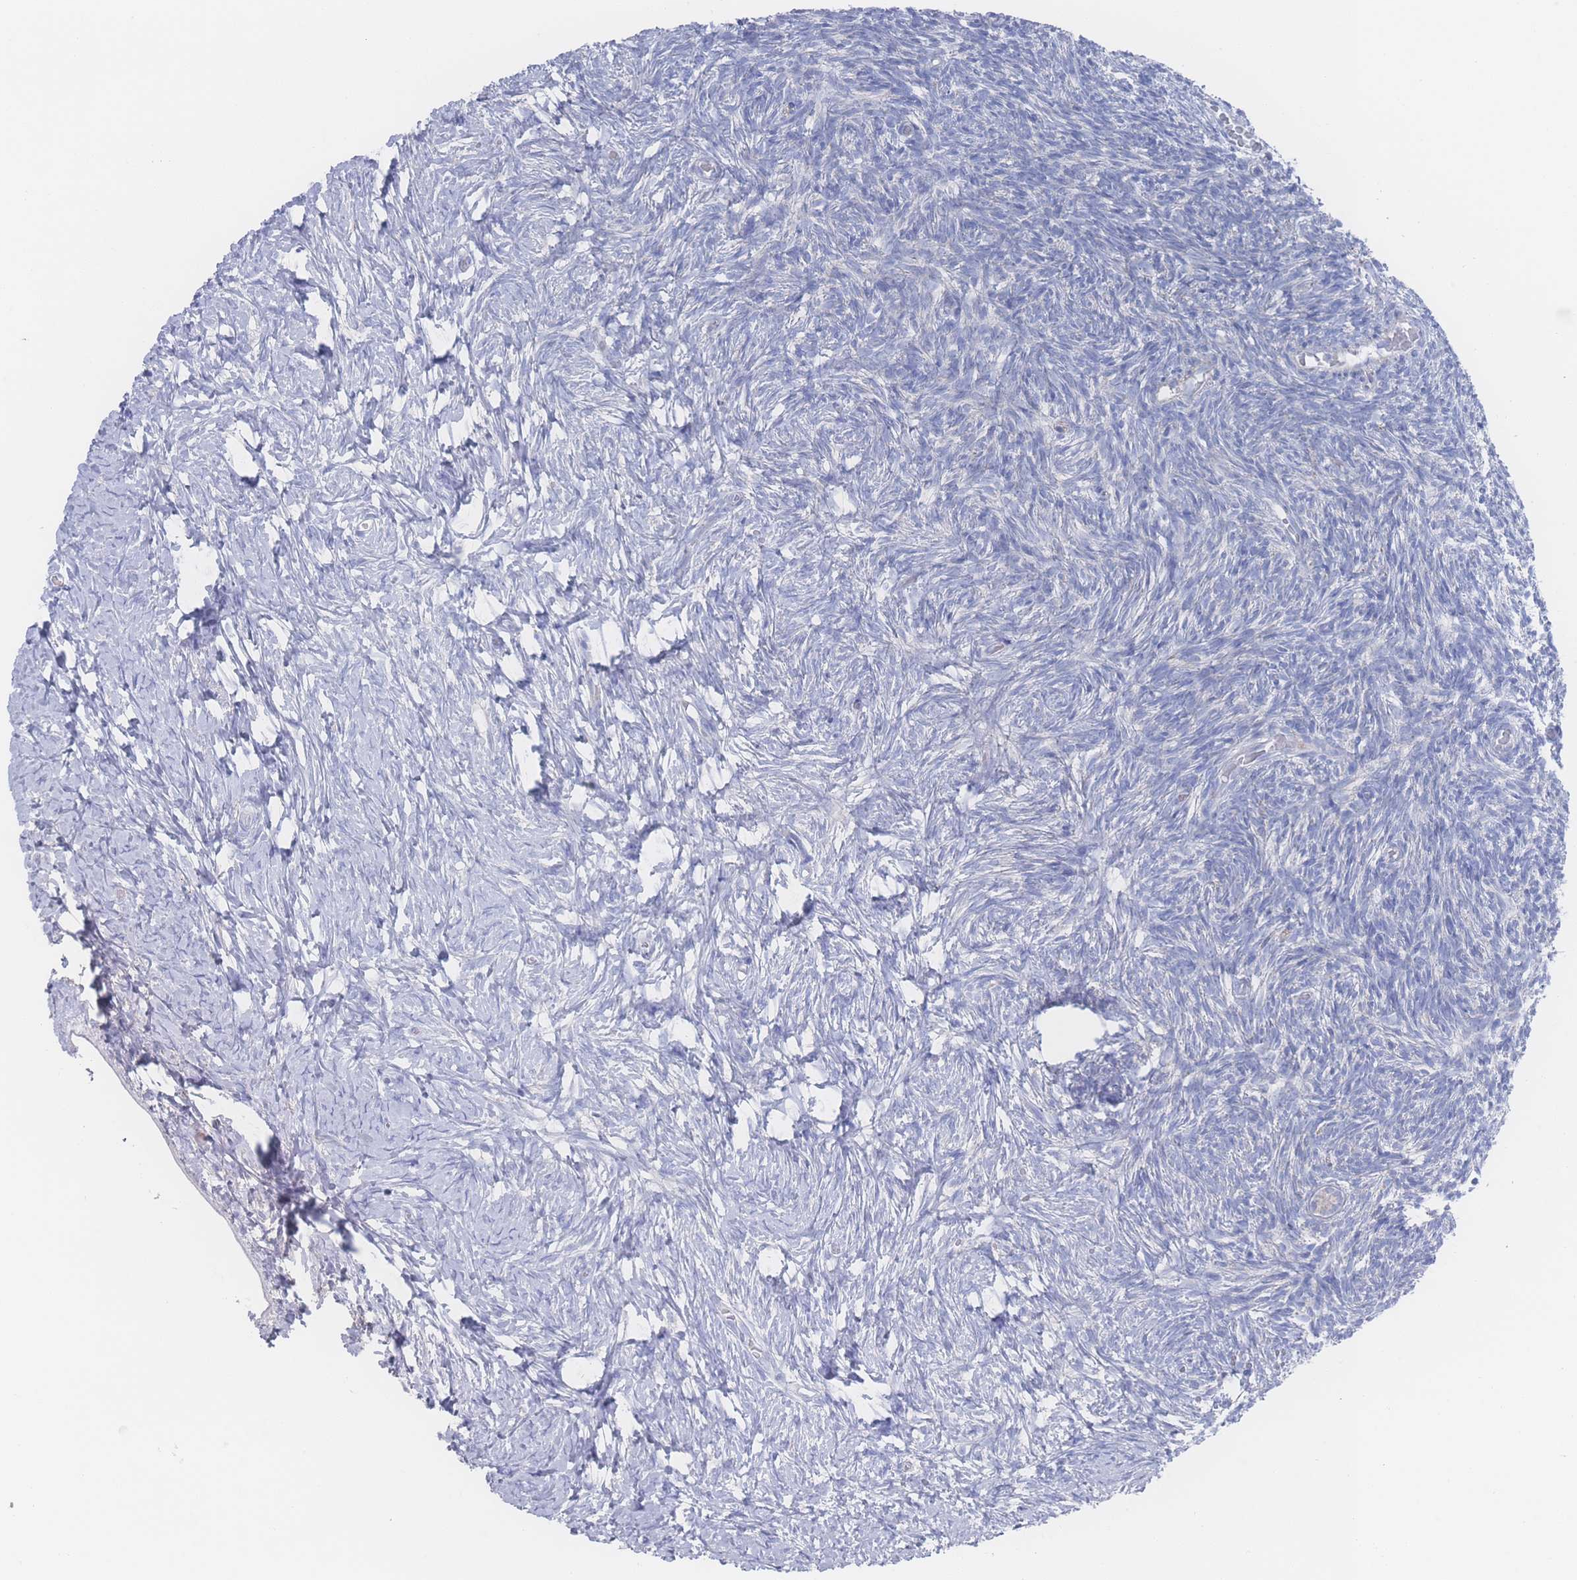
{"staining": {"intensity": "negative", "quantity": "none", "location": "none"}, "tissue": "ovary", "cell_type": "Ovarian stroma cells", "image_type": "normal", "snomed": [{"axis": "morphology", "description": "Normal tissue, NOS"}, {"axis": "topography", "description": "Ovary"}], "caption": "DAB (3,3'-diaminobenzidine) immunohistochemical staining of normal ovary exhibits no significant positivity in ovarian stroma cells. Nuclei are stained in blue.", "gene": "SNPH", "patient": {"sex": "female", "age": 39}}